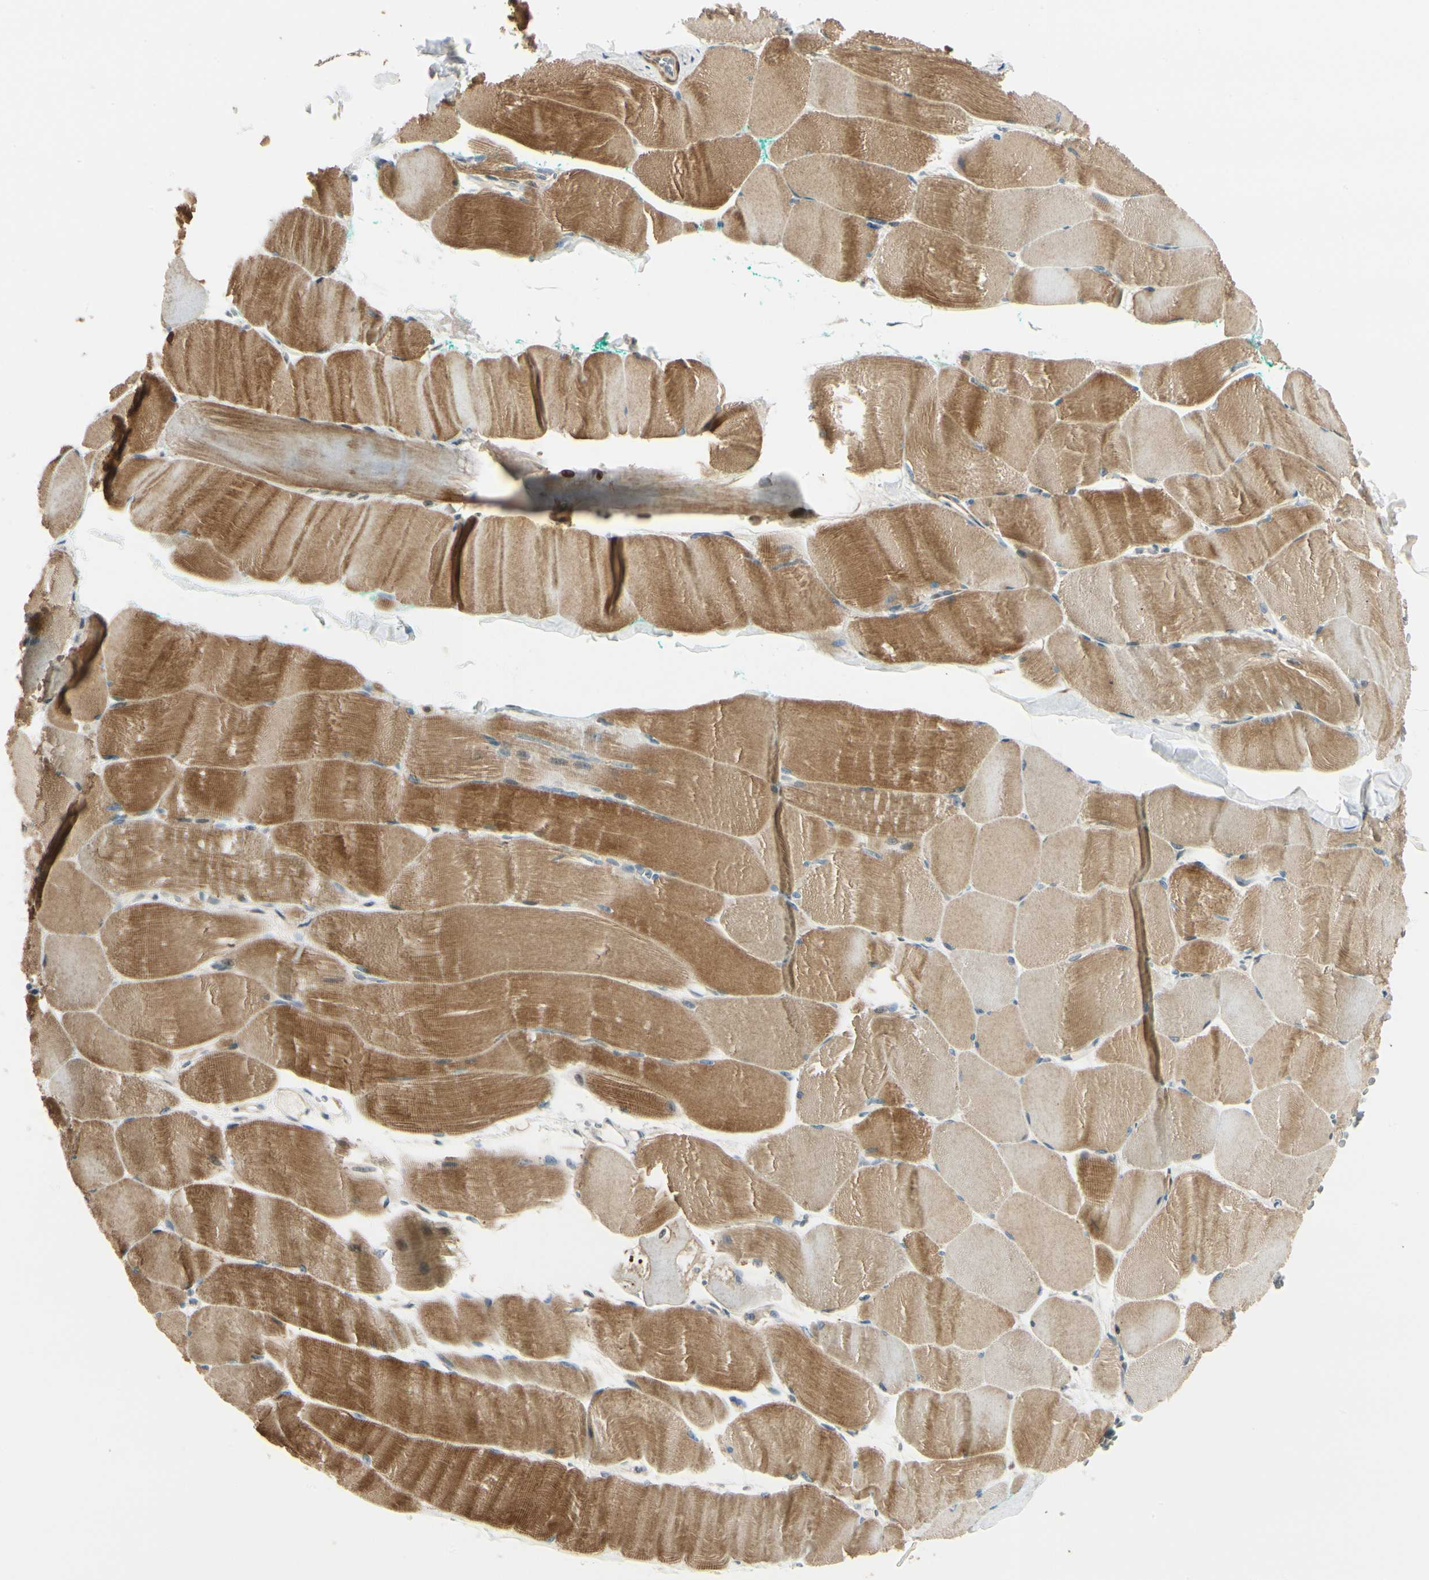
{"staining": {"intensity": "moderate", "quantity": ">75%", "location": "cytoplasmic/membranous"}, "tissue": "skeletal muscle", "cell_type": "Myocytes", "image_type": "normal", "snomed": [{"axis": "morphology", "description": "Normal tissue, NOS"}, {"axis": "morphology", "description": "Squamous cell carcinoma, NOS"}, {"axis": "topography", "description": "Skeletal muscle"}], "caption": "Protein analysis of unremarkable skeletal muscle displays moderate cytoplasmic/membranous positivity in approximately >75% of myocytes.", "gene": "P4HA3", "patient": {"sex": "male", "age": 51}}